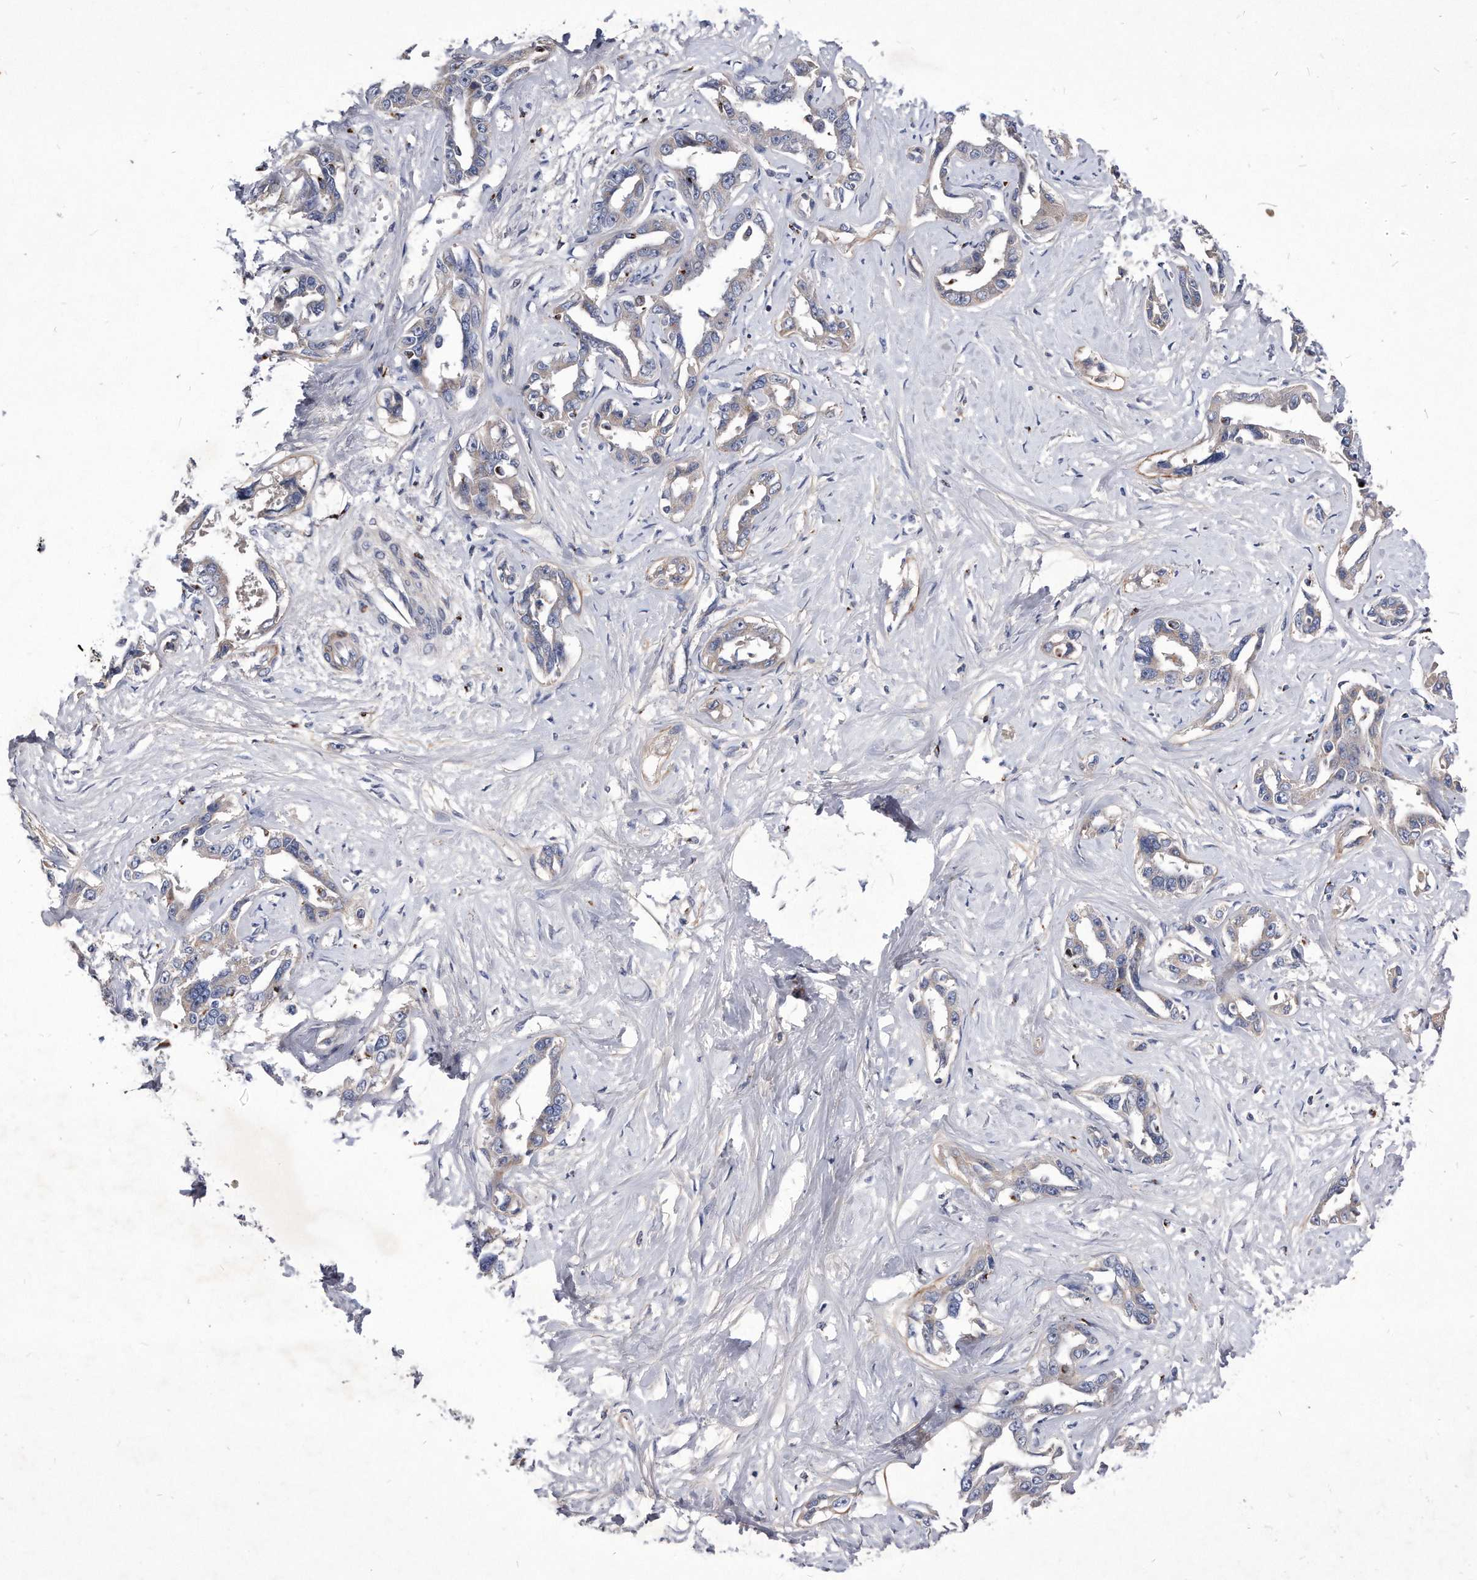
{"staining": {"intensity": "weak", "quantity": "<25%", "location": "cytoplasmic/membranous"}, "tissue": "liver cancer", "cell_type": "Tumor cells", "image_type": "cancer", "snomed": [{"axis": "morphology", "description": "Cholangiocarcinoma"}, {"axis": "topography", "description": "Liver"}], "caption": "Tumor cells show no significant protein positivity in liver cancer.", "gene": "MGAT4A", "patient": {"sex": "male", "age": 59}}